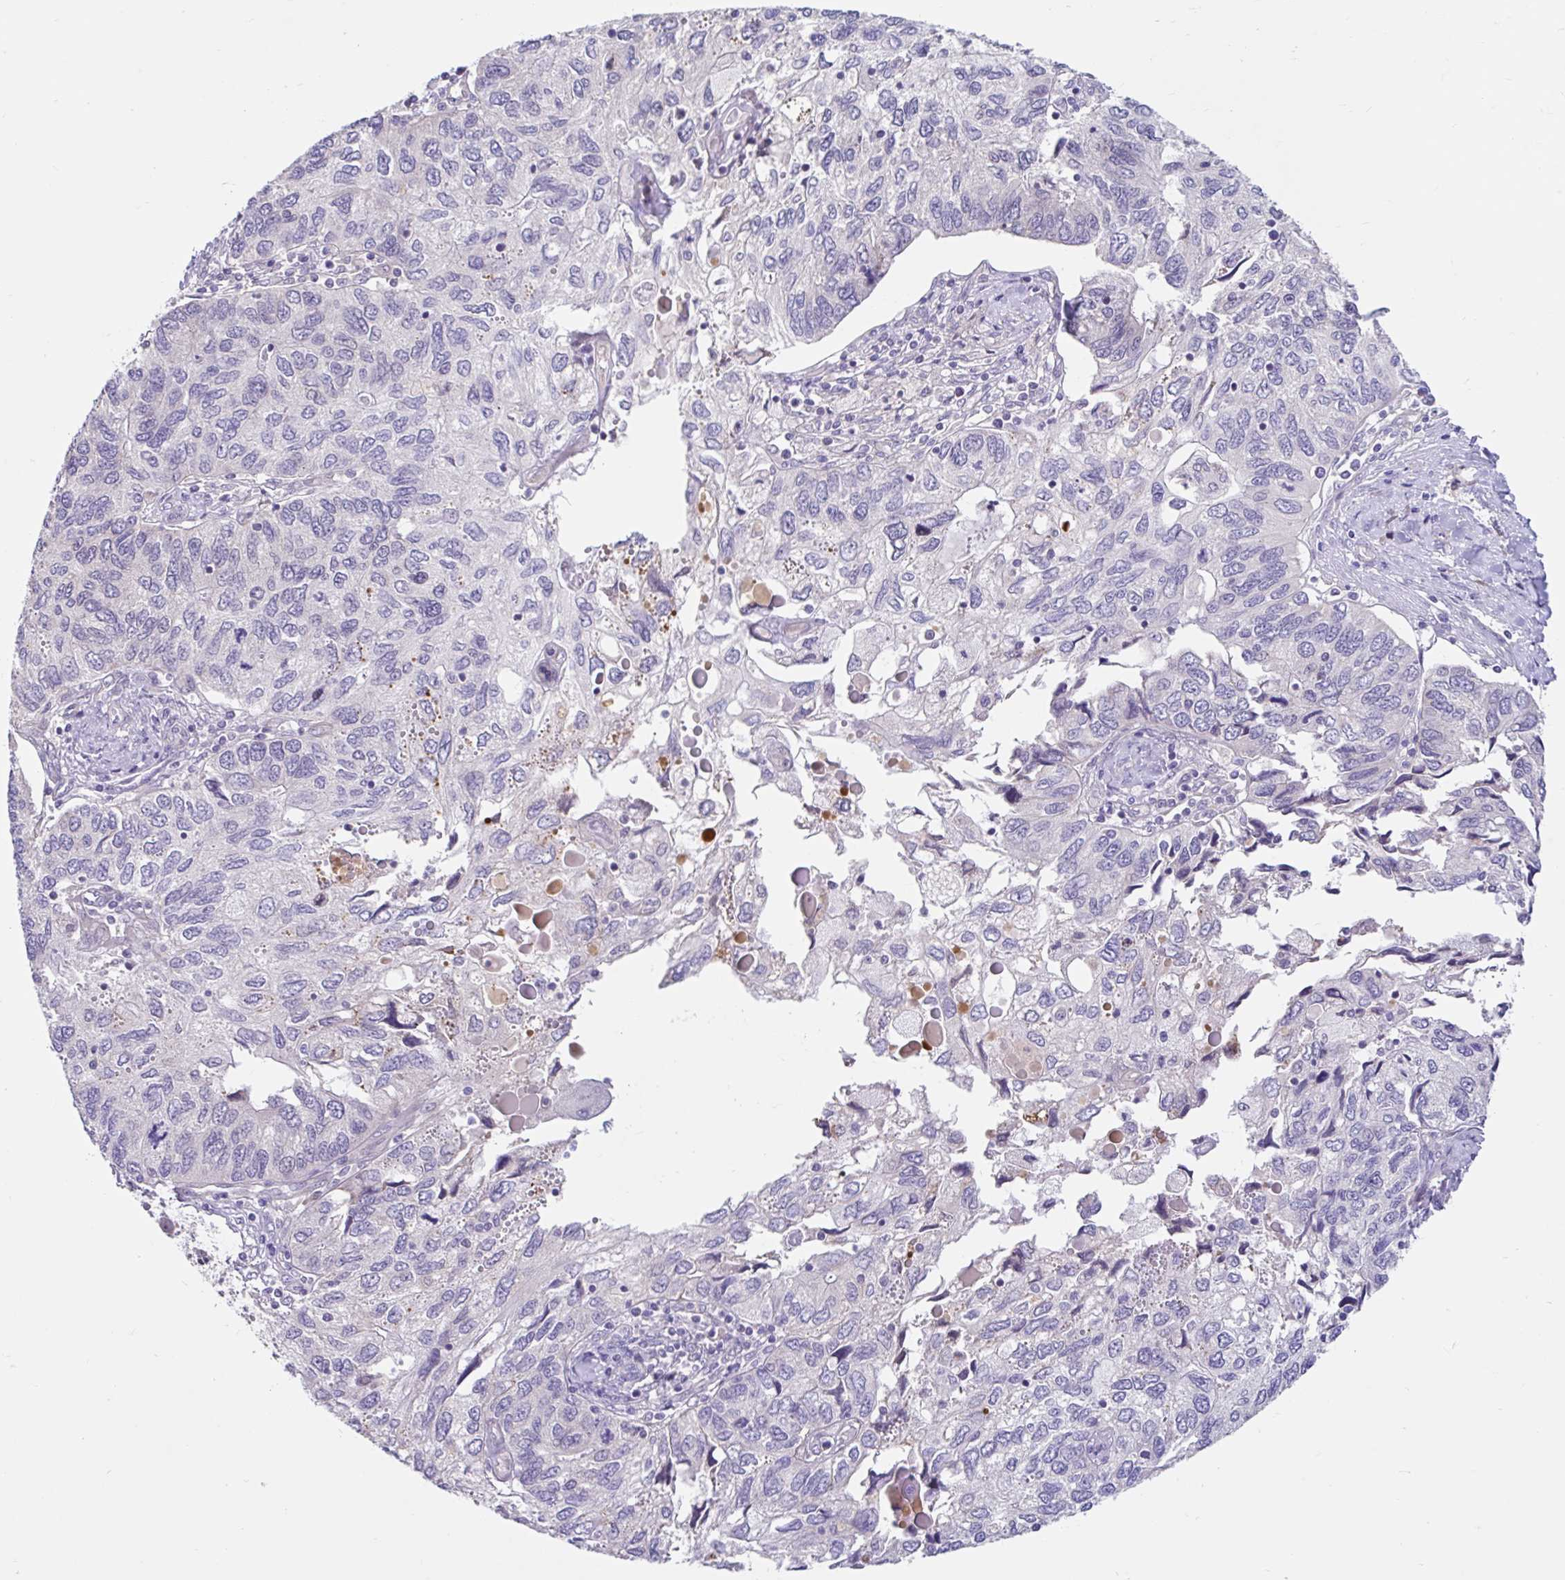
{"staining": {"intensity": "negative", "quantity": "none", "location": "none"}, "tissue": "endometrial cancer", "cell_type": "Tumor cells", "image_type": "cancer", "snomed": [{"axis": "morphology", "description": "Carcinoma, NOS"}, {"axis": "topography", "description": "Uterus"}], "caption": "A high-resolution image shows immunohistochemistry (IHC) staining of endometrial cancer (carcinoma), which shows no significant positivity in tumor cells. (Brightfield microscopy of DAB (3,3'-diaminobenzidine) immunohistochemistry at high magnification).", "gene": "NT5C1B", "patient": {"sex": "female", "age": 76}}